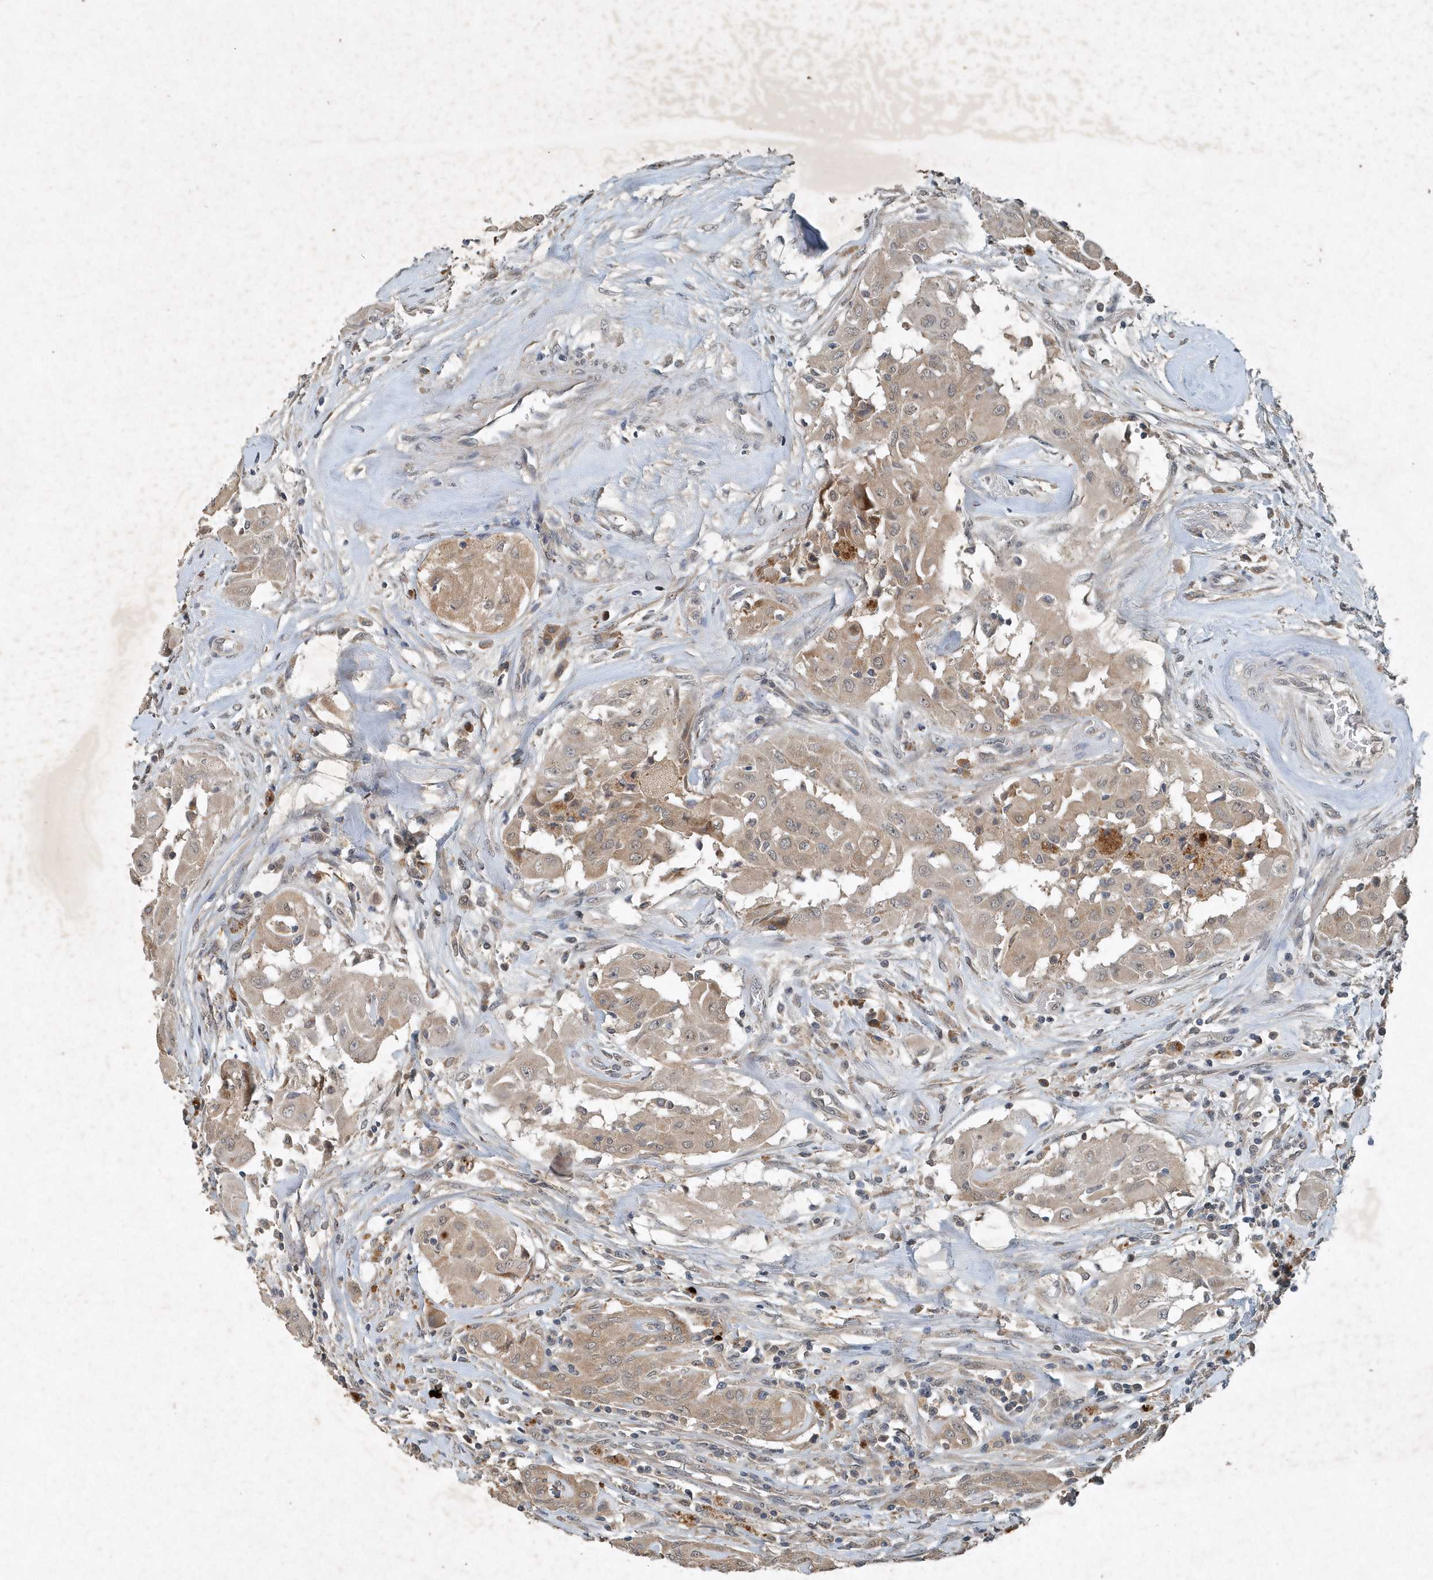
{"staining": {"intensity": "weak", "quantity": "<25%", "location": "cytoplasmic/membranous"}, "tissue": "thyroid cancer", "cell_type": "Tumor cells", "image_type": "cancer", "snomed": [{"axis": "morphology", "description": "Papillary adenocarcinoma, NOS"}, {"axis": "topography", "description": "Thyroid gland"}], "caption": "Thyroid cancer (papillary adenocarcinoma) was stained to show a protein in brown. There is no significant staining in tumor cells. (DAB (3,3'-diaminobenzidine) immunohistochemistry (IHC) with hematoxylin counter stain).", "gene": "SCFD2", "patient": {"sex": "female", "age": 59}}